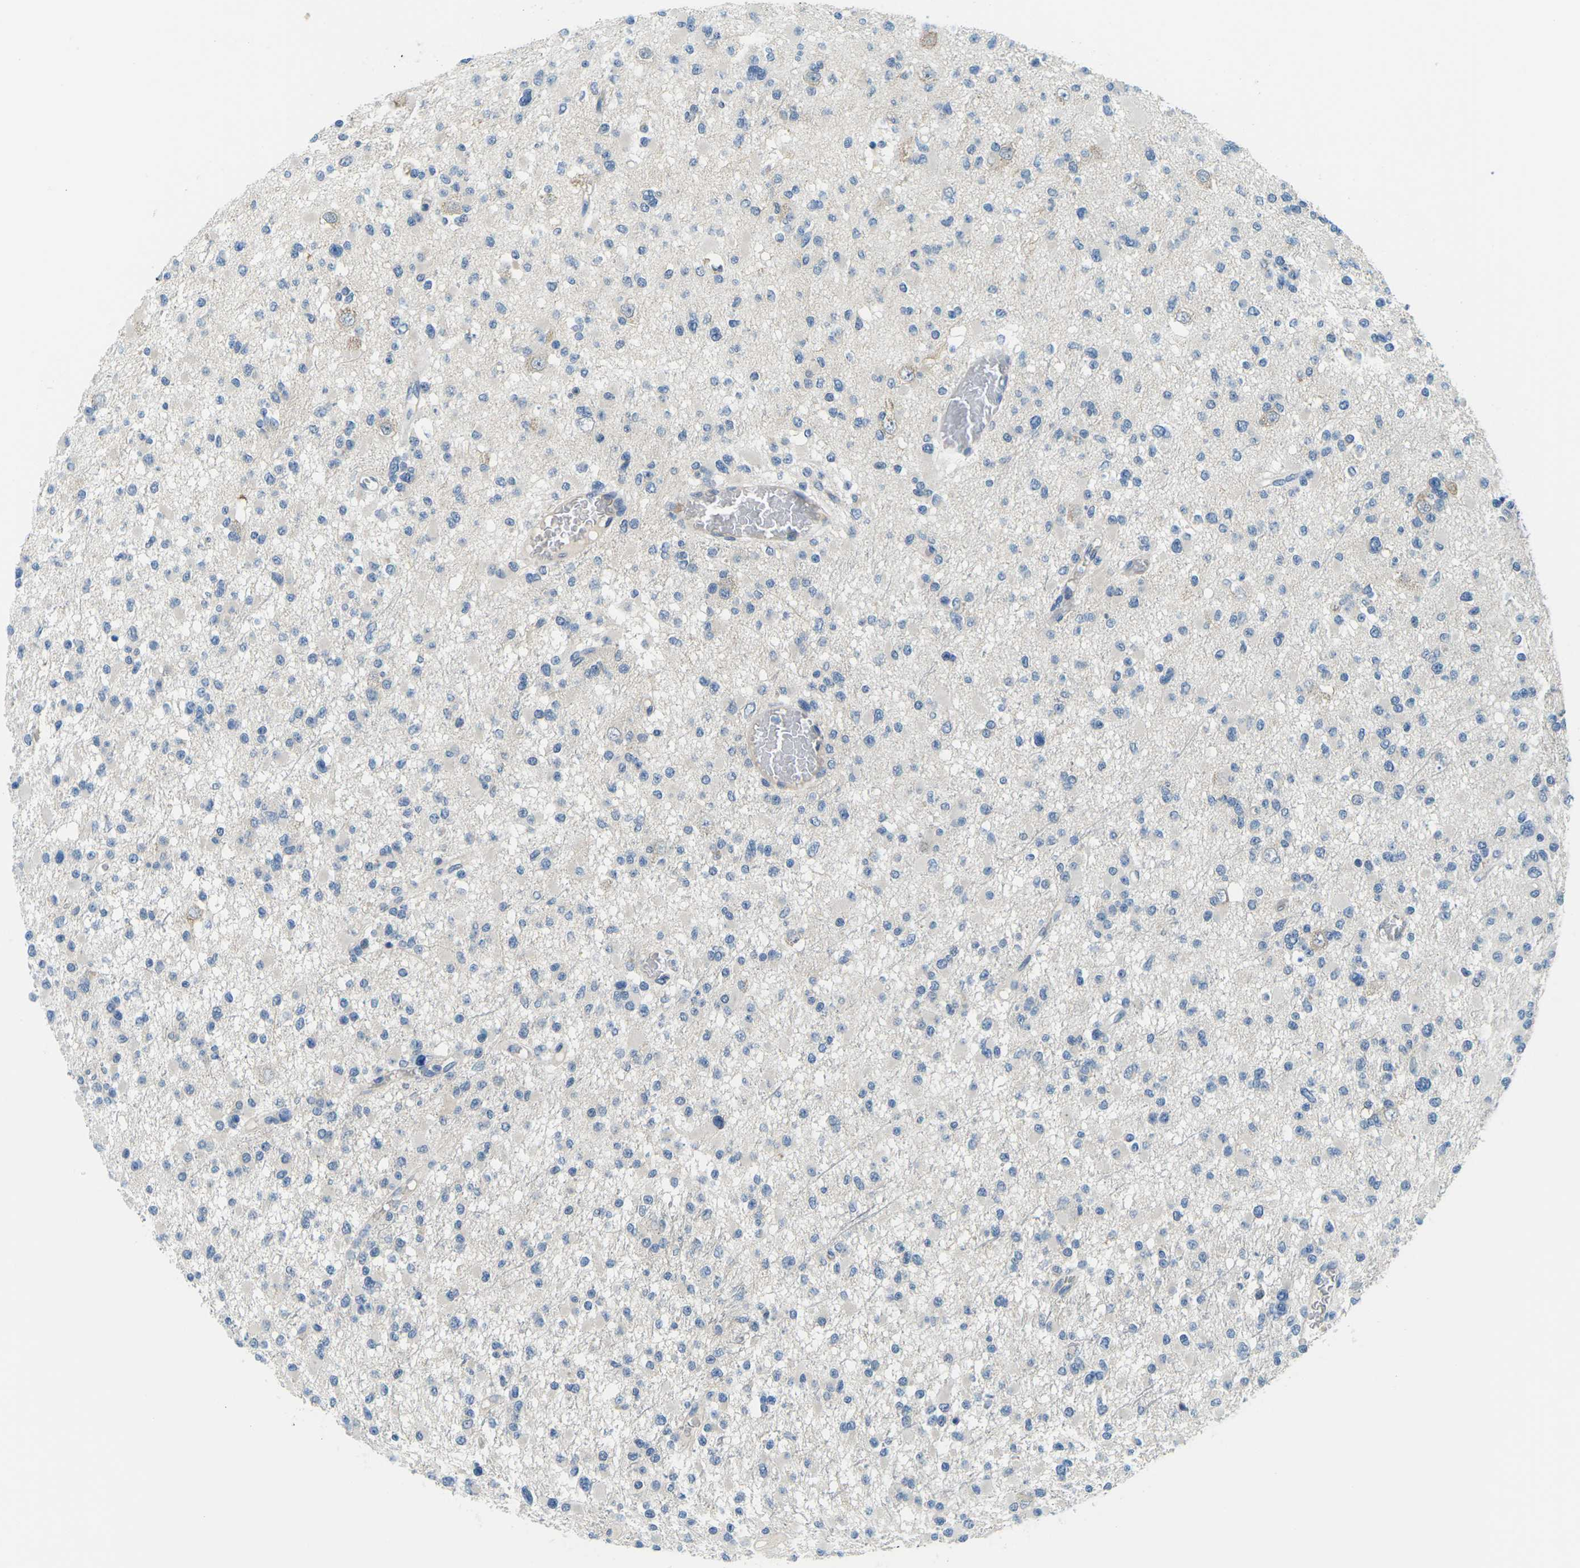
{"staining": {"intensity": "negative", "quantity": "none", "location": "none"}, "tissue": "glioma", "cell_type": "Tumor cells", "image_type": "cancer", "snomed": [{"axis": "morphology", "description": "Glioma, malignant, Low grade"}, {"axis": "topography", "description": "Brain"}], "caption": "Immunohistochemistry micrograph of neoplastic tissue: glioma stained with DAB demonstrates no significant protein staining in tumor cells.", "gene": "CTNND1", "patient": {"sex": "female", "age": 22}}